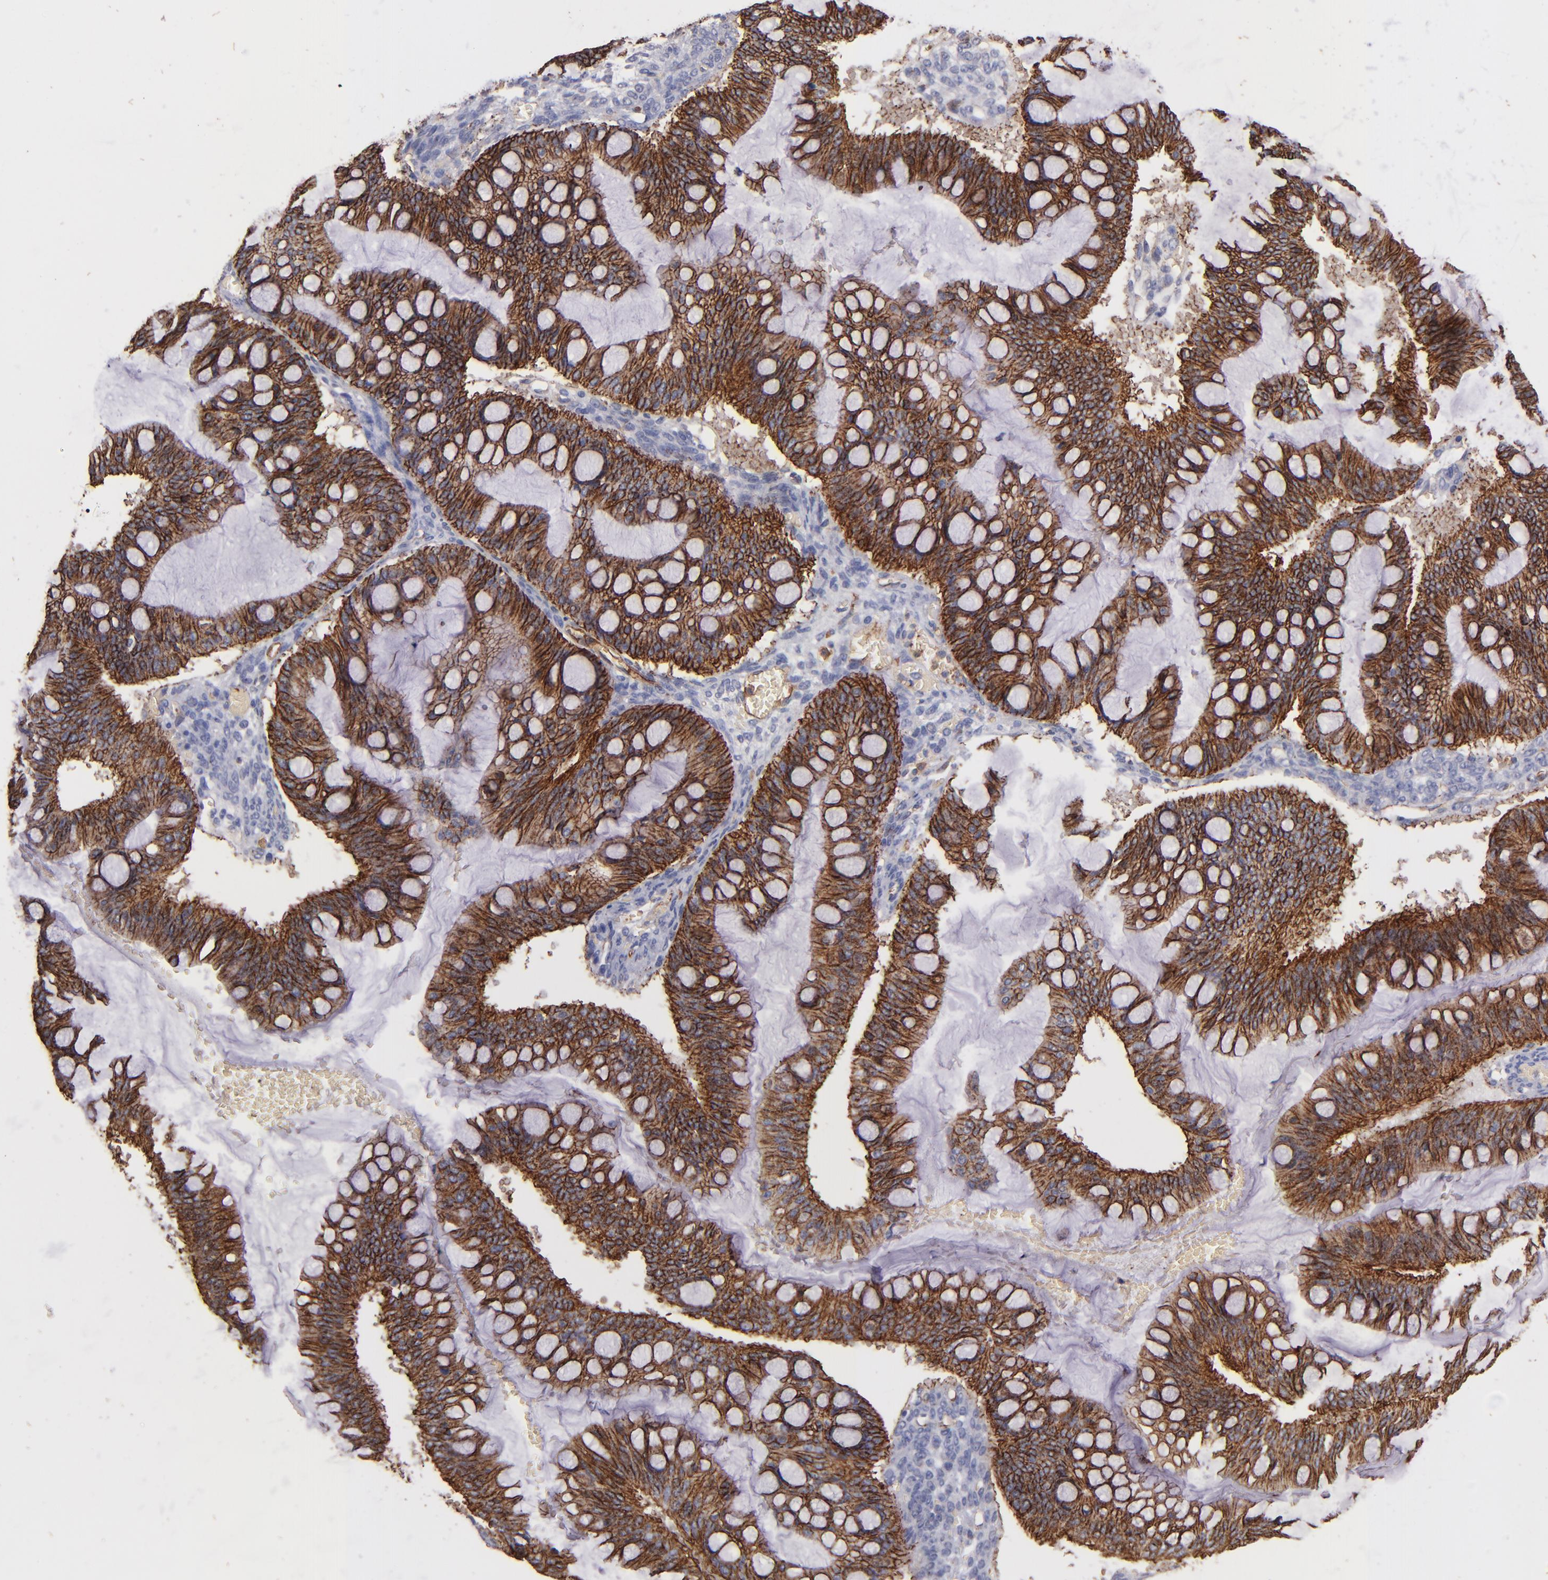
{"staining": {"intensity": "strong", "quantity": ">75%", "location": "cytoplasmic/membranous"}, "tissue": "ovarian cancer", "cell_type": "Tumor cells", "image_type": "cancer", "snomed": [{"axis": "morphology", "description": "Cystadenocarcinoma, mucinous, NOS"}, {"axis": "topography", "description": "Ovary"}], "caption": "Human ovarian mucinous cystadenocarcinoma stained for a protein (brown) displays strong cytoplasmic/membranous positive positivity in approximately >75% of tumor cells.", "gene": "CLDN5", "patient": {"sex": "female", "age": 73}}